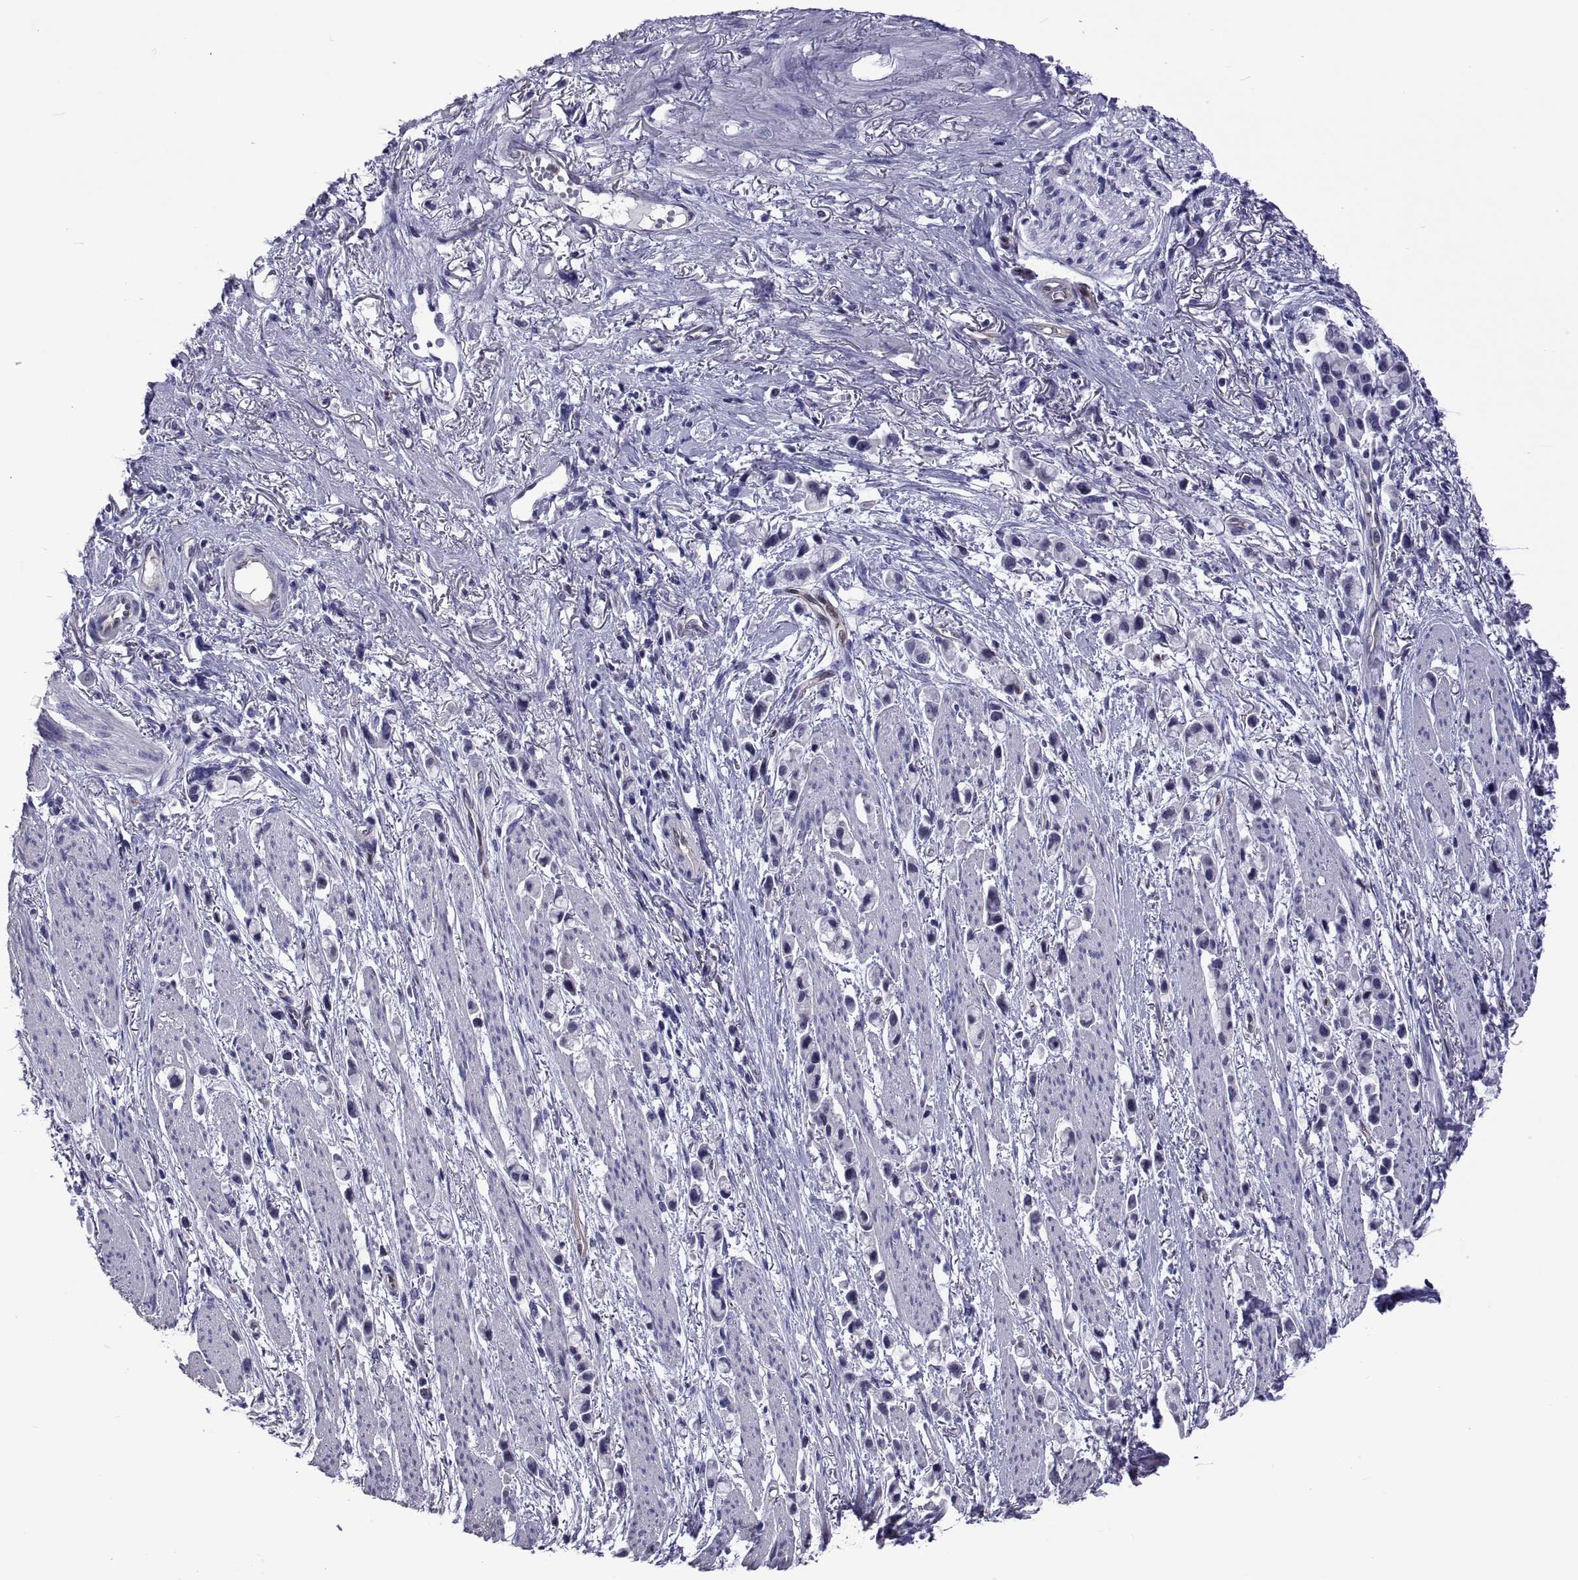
{"staining": {"intensity": "negative", "quantity": "none", "location": "none"}, "tissue": "stomach cancer", "cell_type": "Tumor cells", "image_type": "cancer", "snomed": [{"axis": "morphology", "description": "Adenocarcinoma, NOS"}, {"axis": "topography", "description": "Stomach"}], "caption": "Immunohistochemistry image of neoplastic tissue: human adenocarcinoma (stomach) stained with DAB (3,3'-diaminobenzidine) displays no significant protein staining in tumor cells. (Brightfield microscopy of DAB immunohistochemistry (IHC) at high magnification).", "gene": "LCN9", "patient": {"sex": "female", "age": 81}}